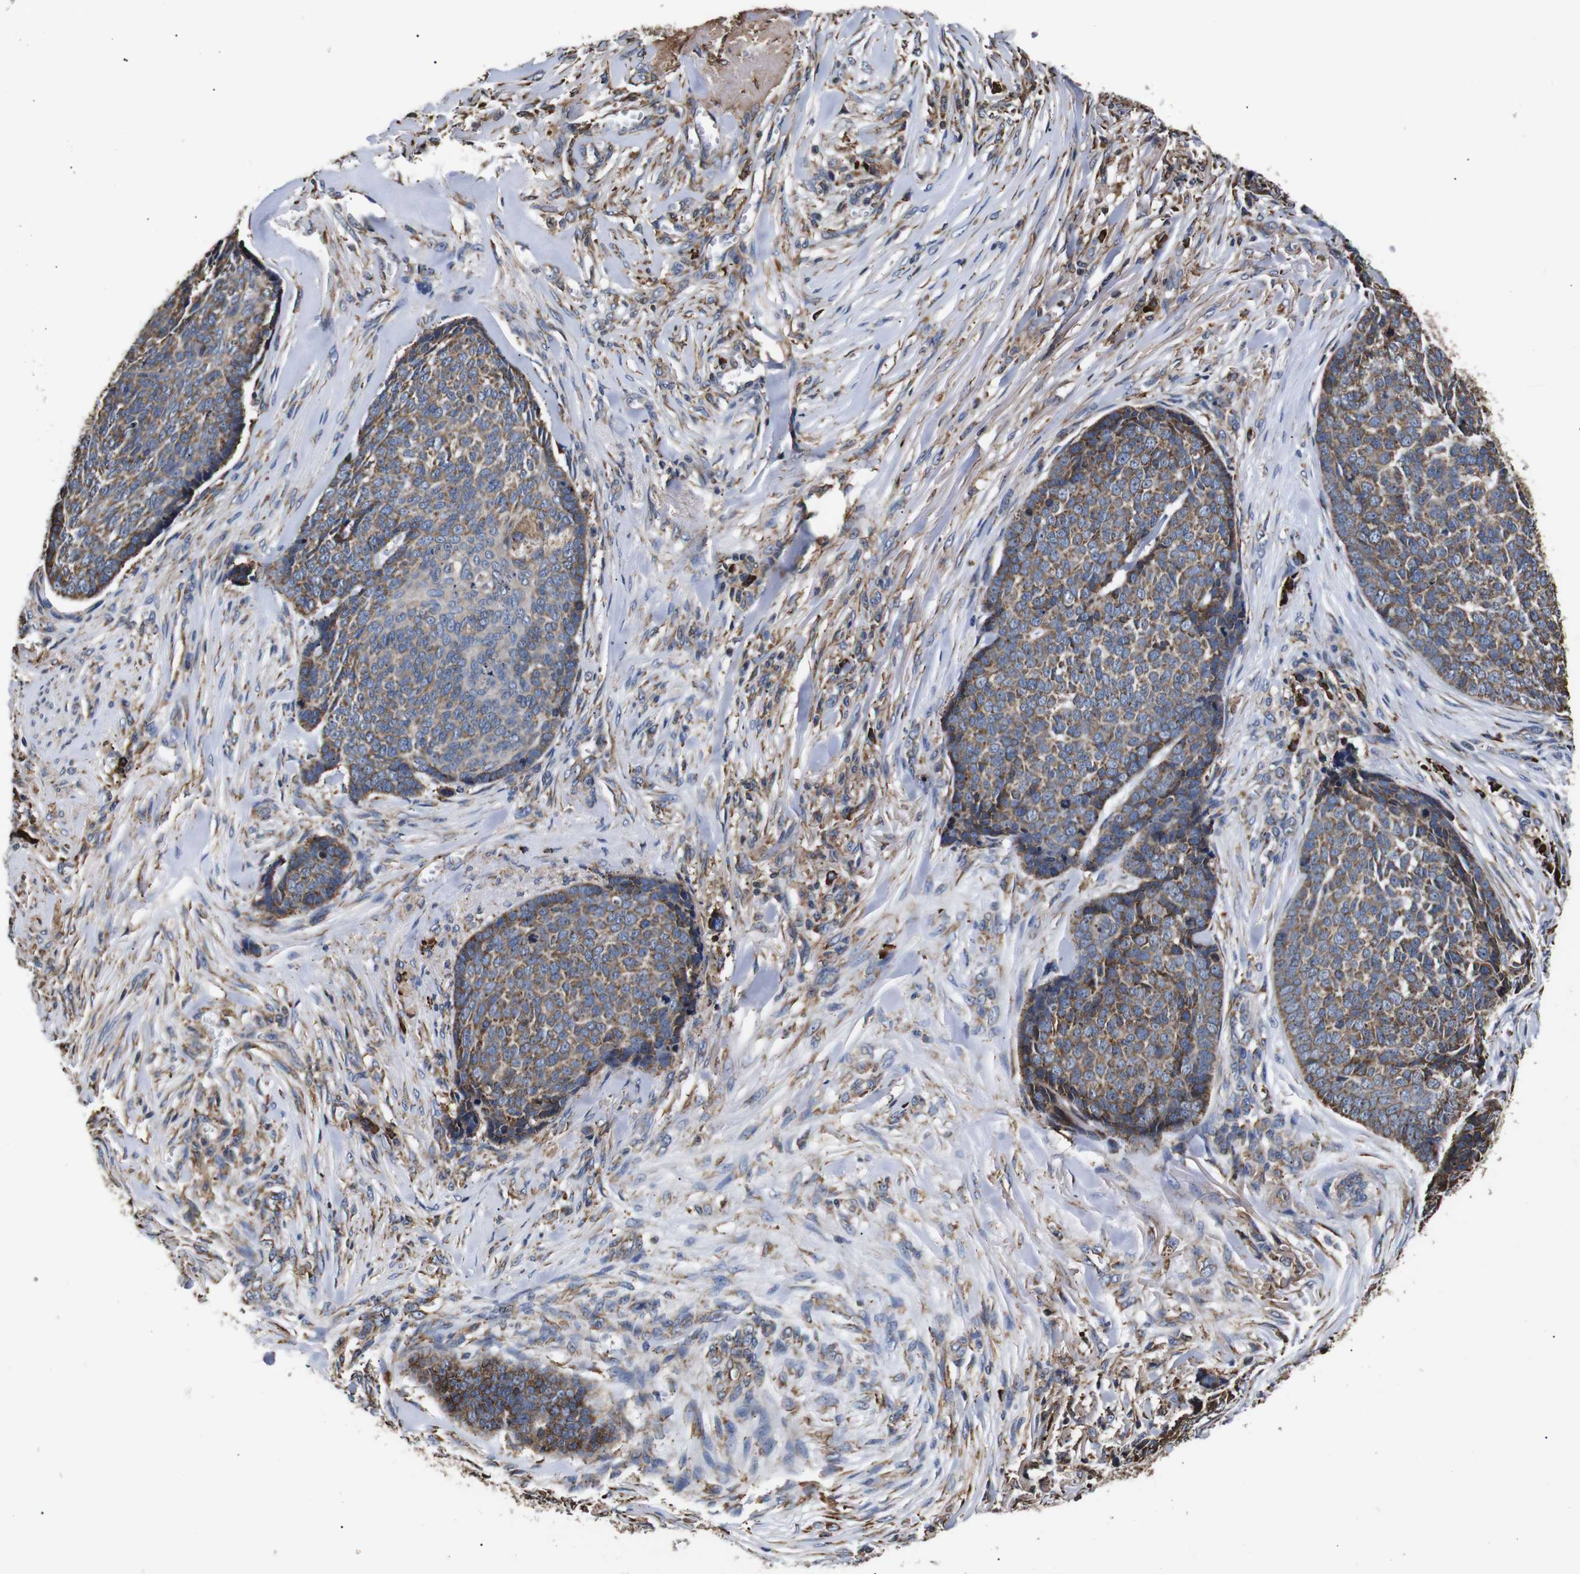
{"staining": {"intensity": "moderate", "quantity": "25%-75%", "location": "cytoplasmic/membranous"}, "tissue": "skin cancer", "cell_type": "Tumor cells", "image_type": "cancer", "snomed": [{"axis": "morphology", "description": "Basal cell carcinoma"}, {"axis": "topography", "description": "Skin"}], "caption": "The immunohistochemical stain highlights moderate cytoplasmic/membranous staining in tumor cells of skin cancer tissue.", "gene": "HHIP", "patient": {"sex": "male", "age": 84}}